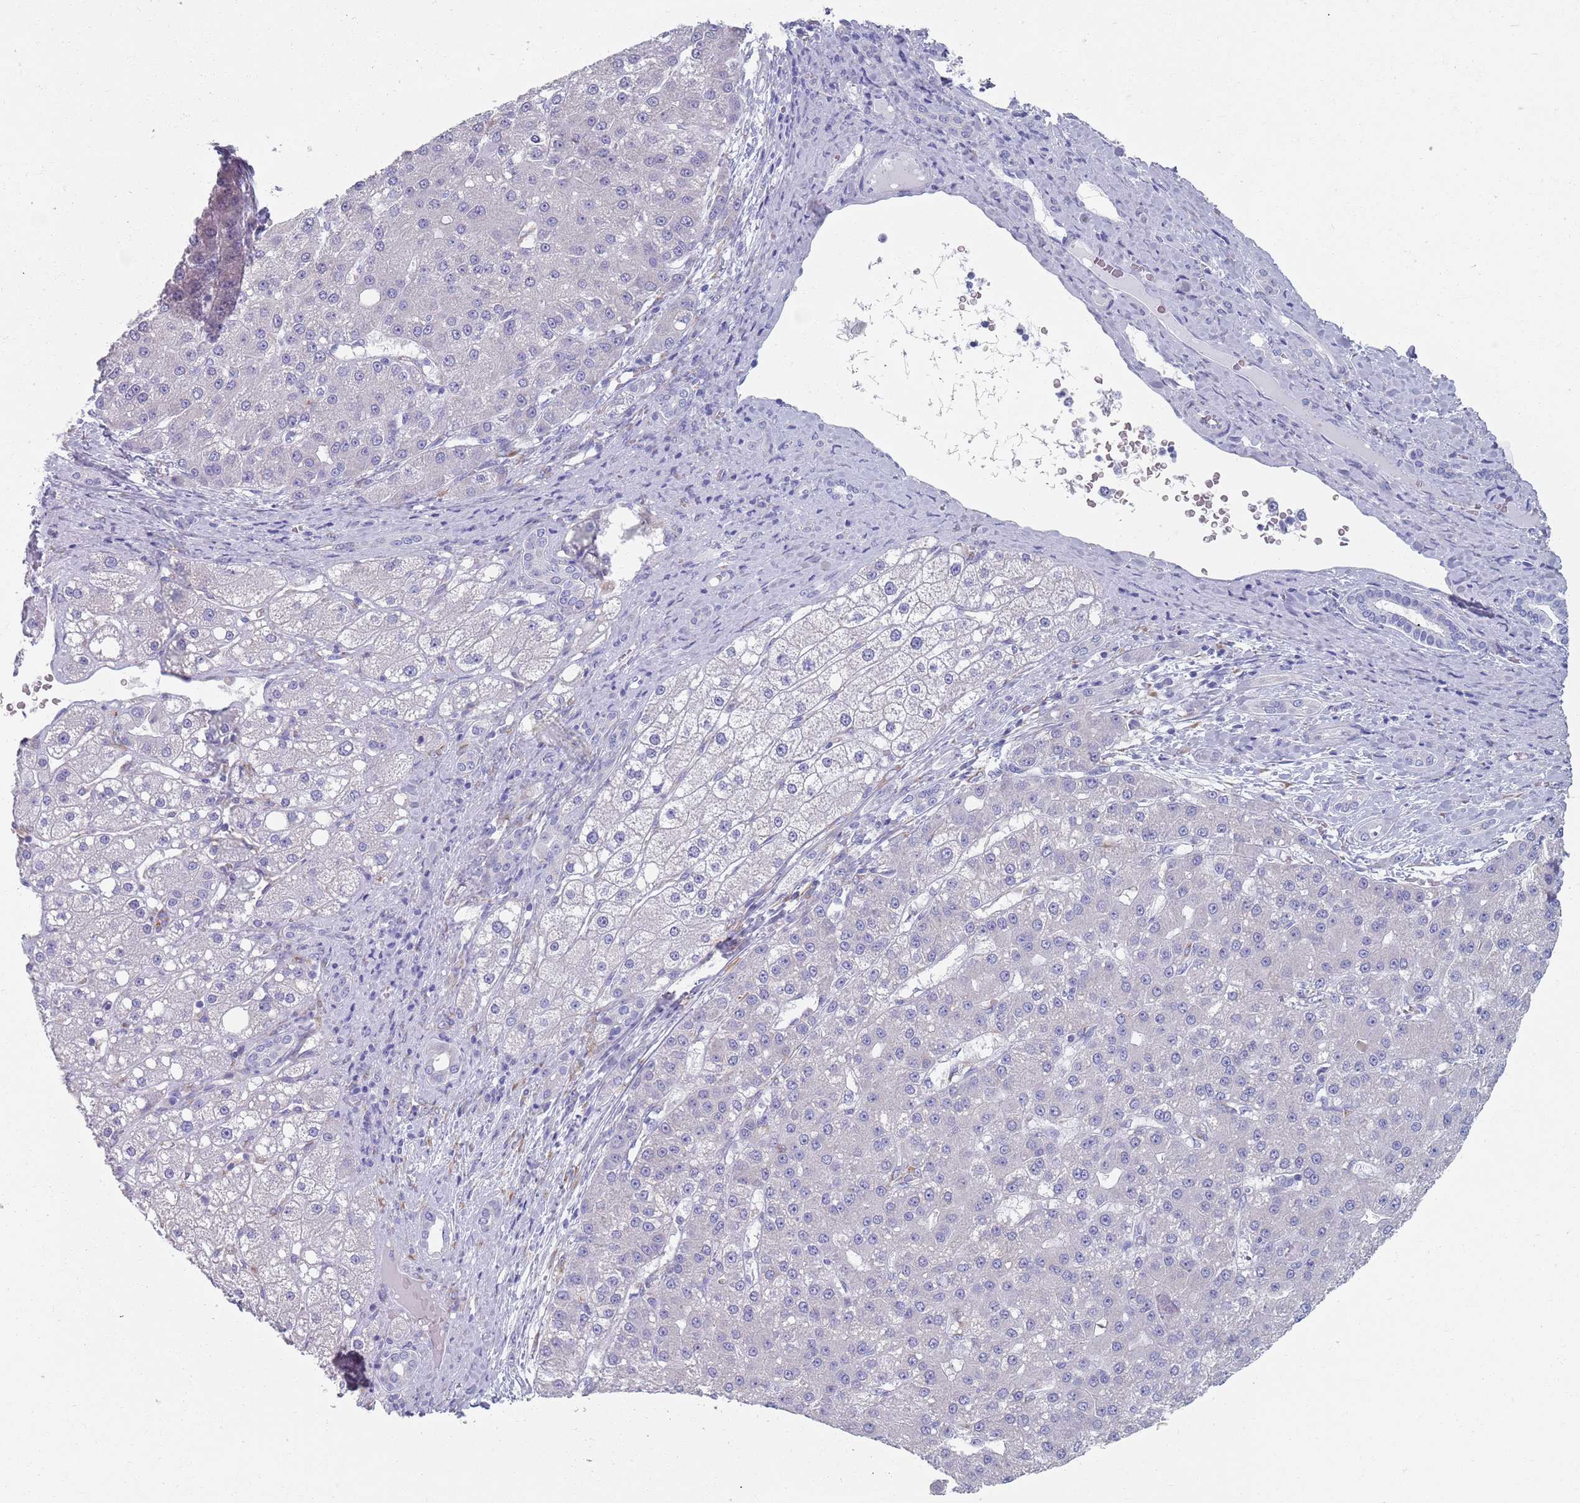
{"staining": {"intensity": "negative", "quantity": "none", "location": "none"}, "tissue": "liver cancer", "cell_type": "Tumor cells", "image_type": "cancer", "snomed": [{"axis": "morphology", "description": "Carcinoma, Hepatocellular, NOS"}, {"axis": "topography", "description": "Liver"}], "caption": "Tumor cells are negative for brown protein staining in hepatocellular carcinoma (liver). Brightfield microscopy of IHC stained with DAB (brown) and hematoxylin (blue), captured at high magnification.", "gene": "PLOD1", "patient": {"sex": "male", "age": 67}}